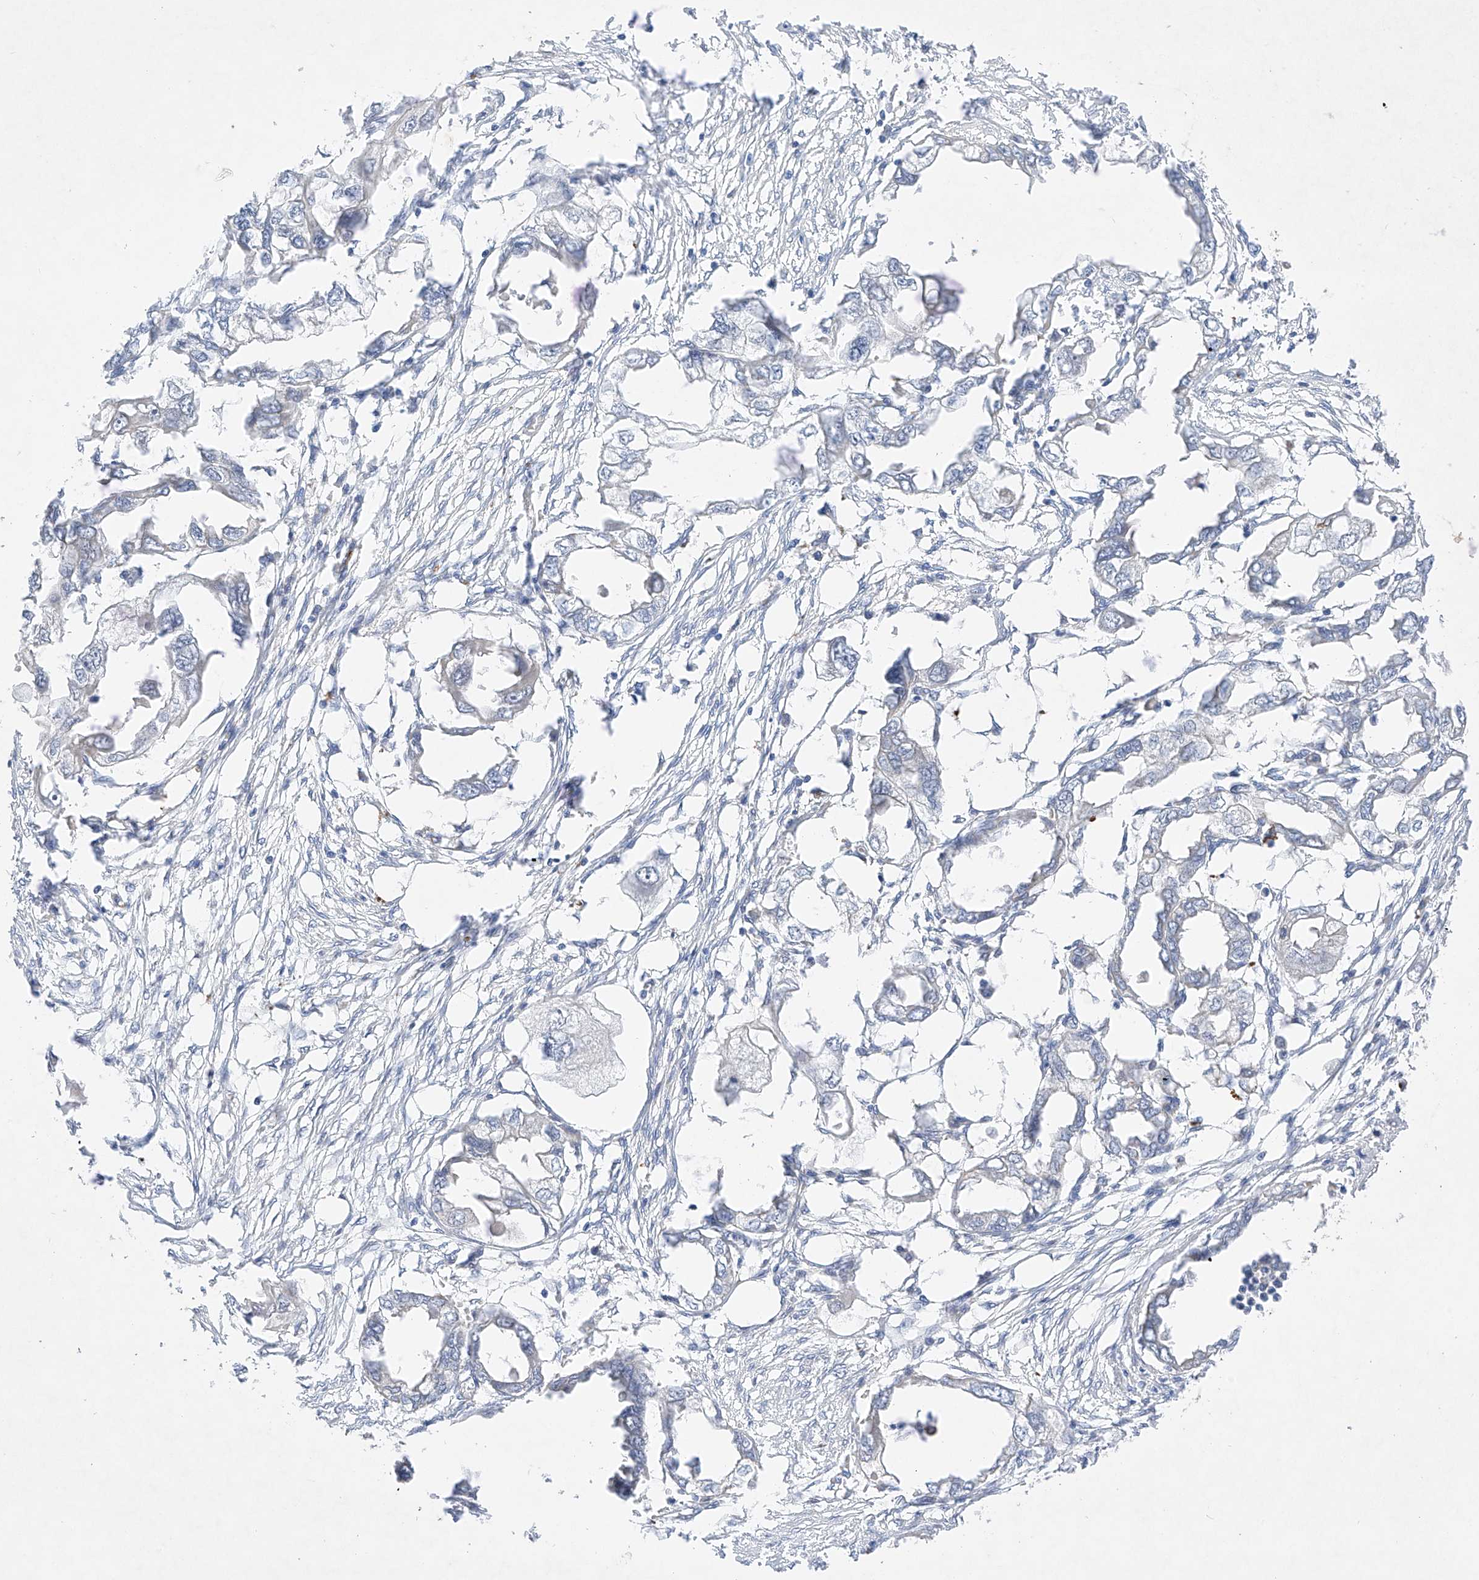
{"staining": {"intensity": "negative", "quantity": "none", "location": "none"}, "tissue": "endometrial cancer", "cell_type": "Tumor cells", "image_type": "cancer", "snomed": [{"axis": "morphology", "description": "Adenocarcinoma, NOS"}, {"axis": "morphology", "description": "Adenocarcinoma, metastatic, NOS"}, {"axis": "topography", "description": "Adipose tissue"}, {"axis": "topography", "description": "Endometrium"}], "caption": "Tumor cells are negative for protein expression in human endometrial cancer.", "gene": "IL22RA2", "patient": {"sex": "female", "age": 67}}